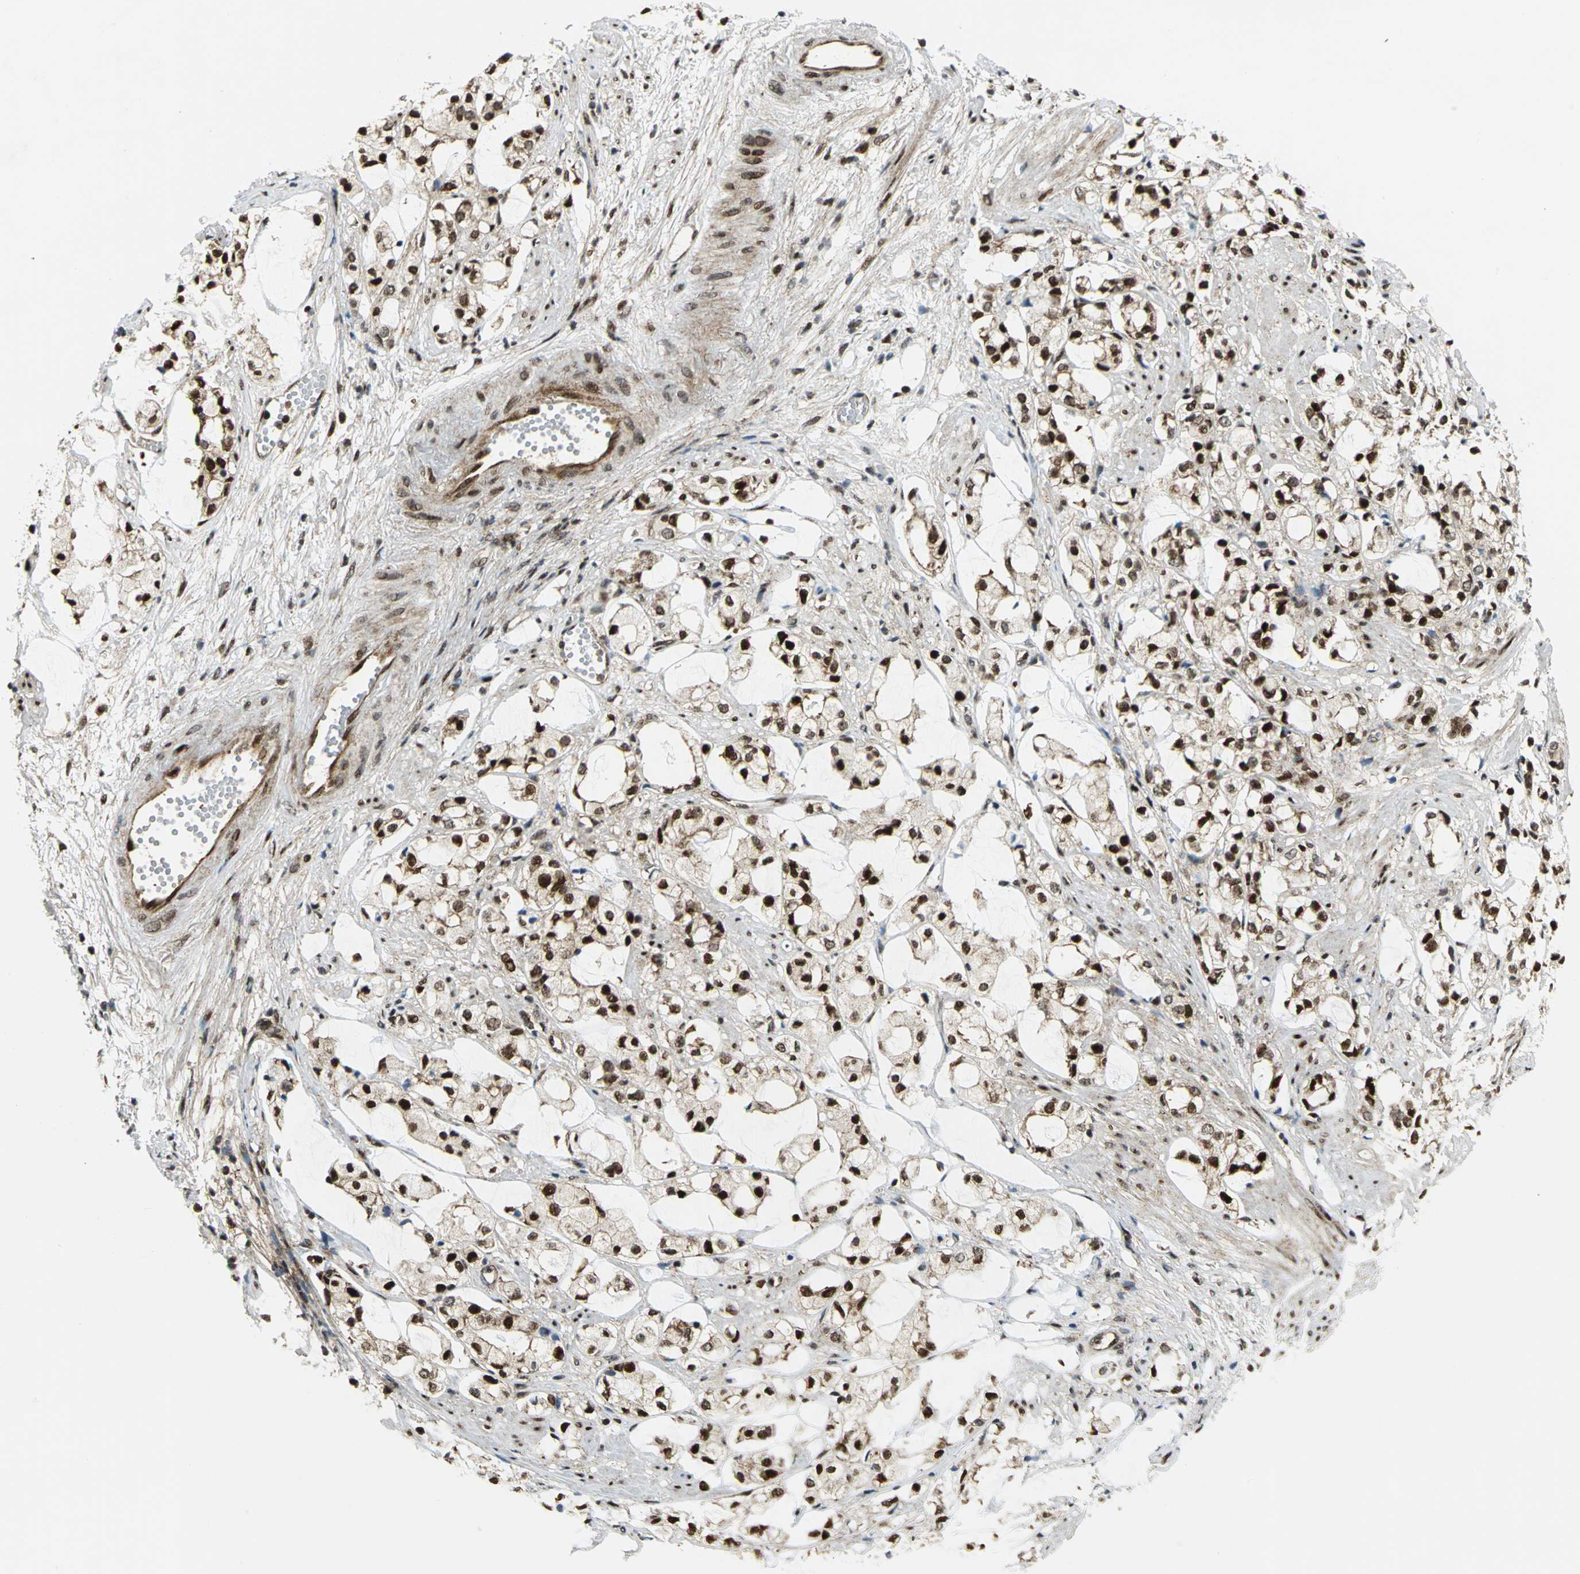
{"staining": {"intensity": "strong", "quantity": ">75%", "location": "cytoplasmic/membranous,nuclear"}, "tissue": "prostate cancer", "cell_type": "Tumor cells", "image_type": "cancer", "snomed": [{"axis": "morphology", "description": "Adenocarcinoma, High grade"}, {"axis": "topography", "description": "Prostate"}], "caption": "About >75% of tumor cells in prostate cancer (adenocarcinoma (high-grade)) demonstrate strong cytoplasmic/membranous and nuclear protein expression as visualized by brown immunohistochemical staining.", "gene": "COPS5", "patient": {"sex": "male", "age": 85}}